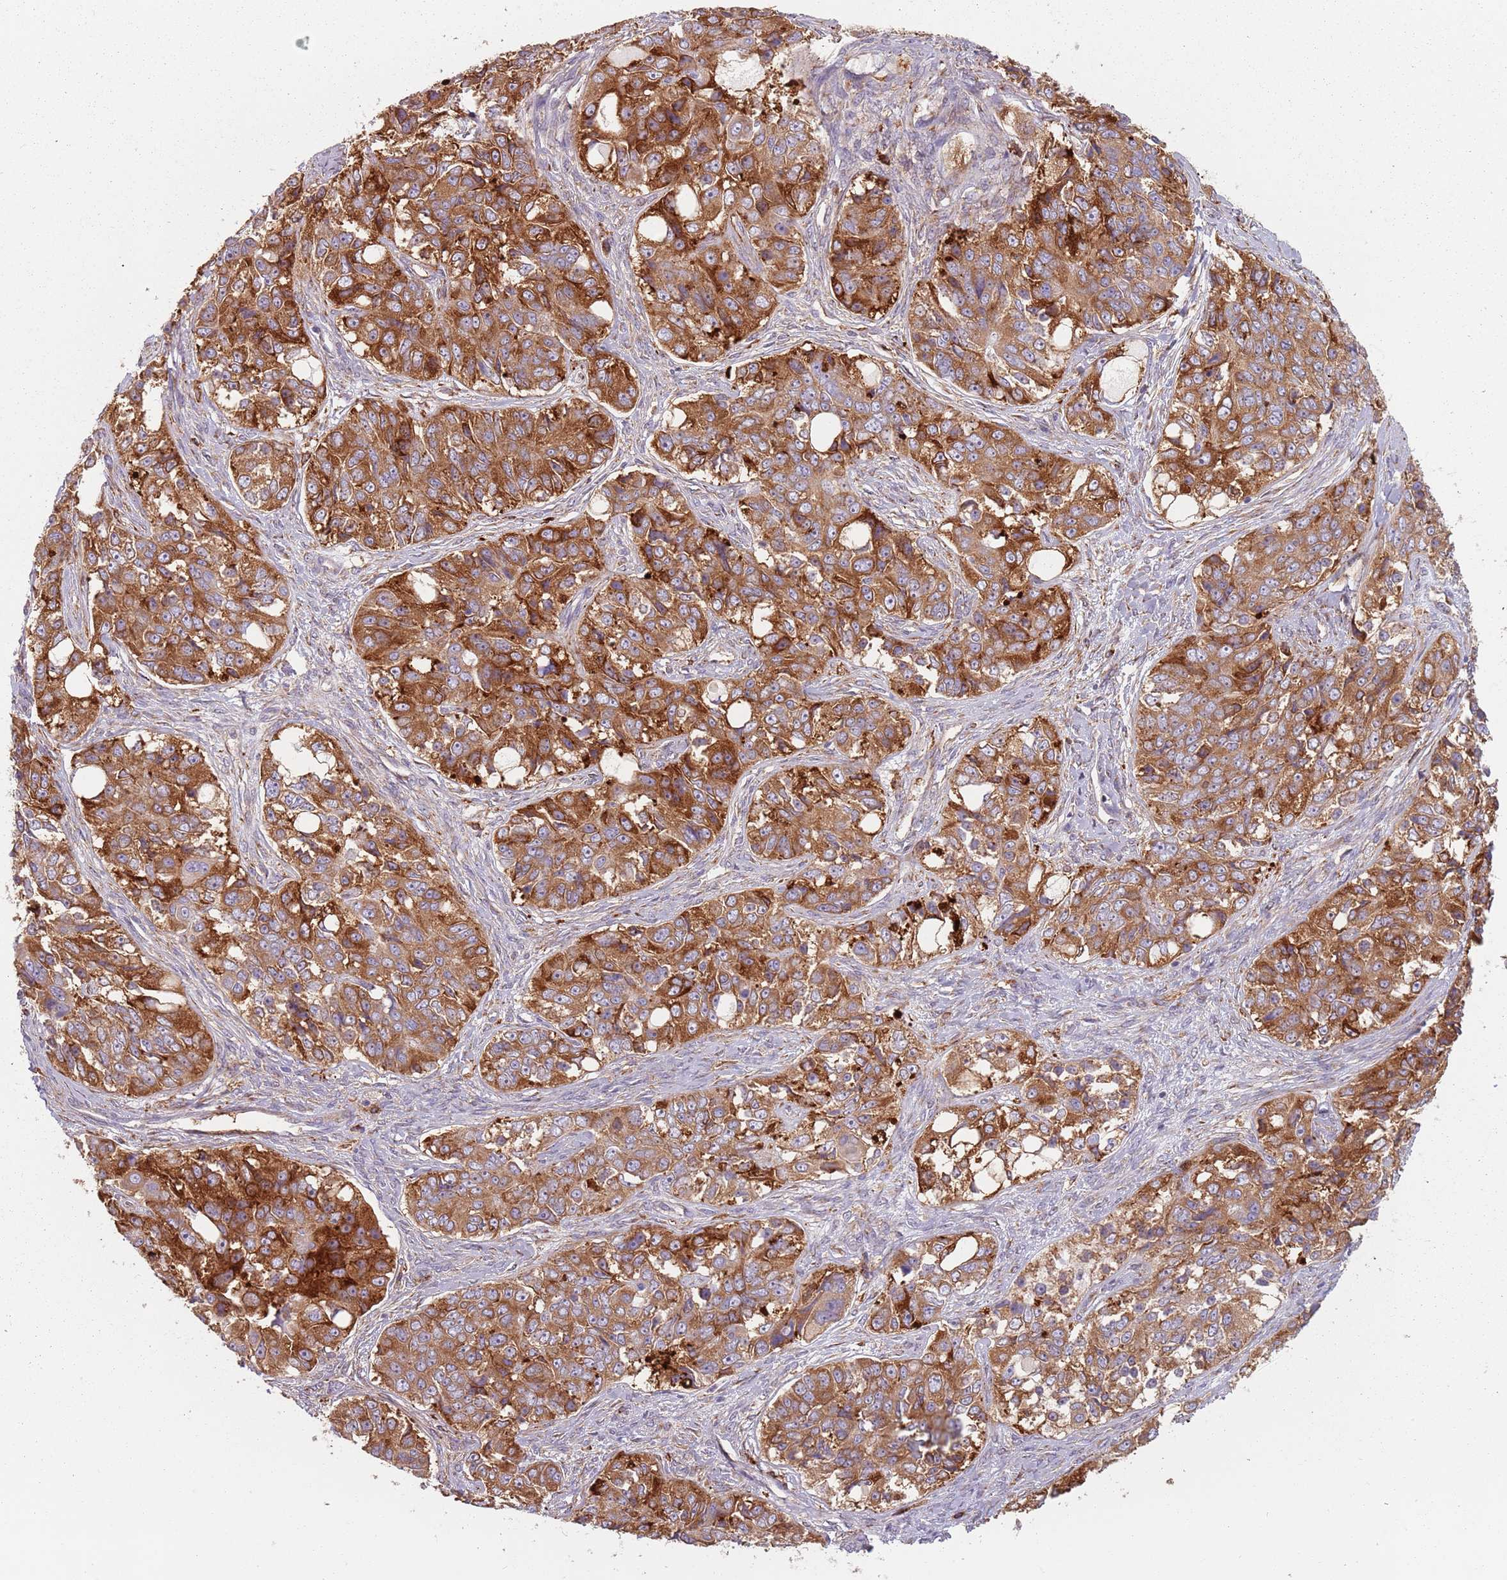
{"staining": {"intensity": "strong", "quantity": ">75%", "location": "cytoplasmic/membranous"}, "tissue": "ovarian cancer", "cell_type": "Tumor cells", "image_type": "cancer", "snomed": [{"axis": "morphology", "description": "Carcinoma, endometroid"}, {"axis": "topography", "description": "Ovary"}], "caption": "Immunohistochemical staining of human endometroid carcinoma (ovarian) shows strong cytoplasmic/membranous protein staining in approximately >75% of tumor cells.", "gene": "TPD52L2", "patient": {"sex": "female", "age": 51}}